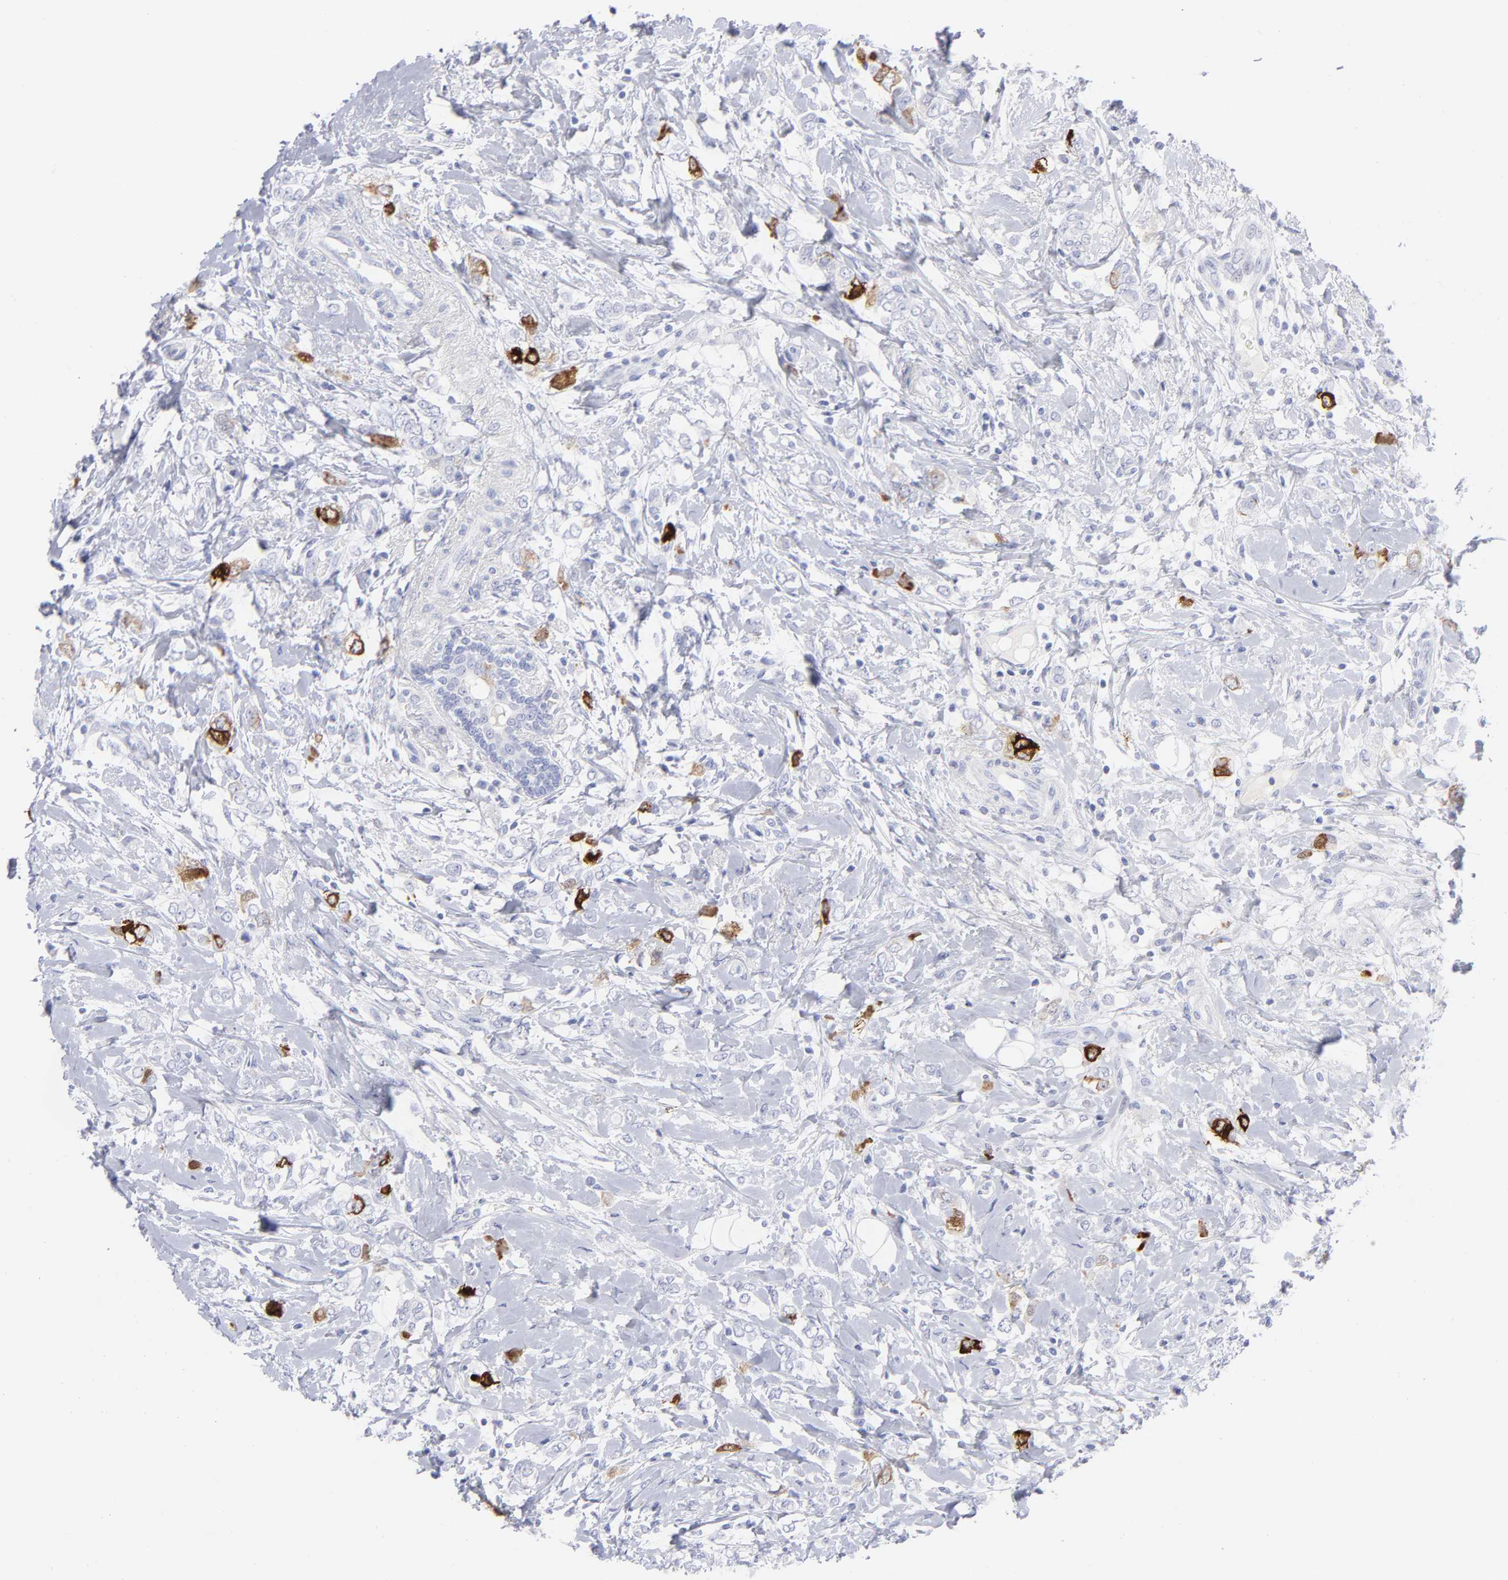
{"staining": {"intensity": "strong", "quantity": "<25%", "location": "cytoplasmic/membranous"}, "tissue": "breast cancer", "cell_type": "Tumor cells", "image_type": "cancer", "snomed": [{"axis": "morphology", "description": "Normal tissue, NOS"}, {"axis": "morphology", "description": "Lobular carcinoma"}, {"axis": "topography", "description": "Breast"}], "caption": "A brown stain shows strong cytoplasmic/membranous positivity of a protein in human breast cancer (lobular carcinoma) tumor cells.", "gene": "CCNB1", "patient": {"sex": "female", "age": 47}}